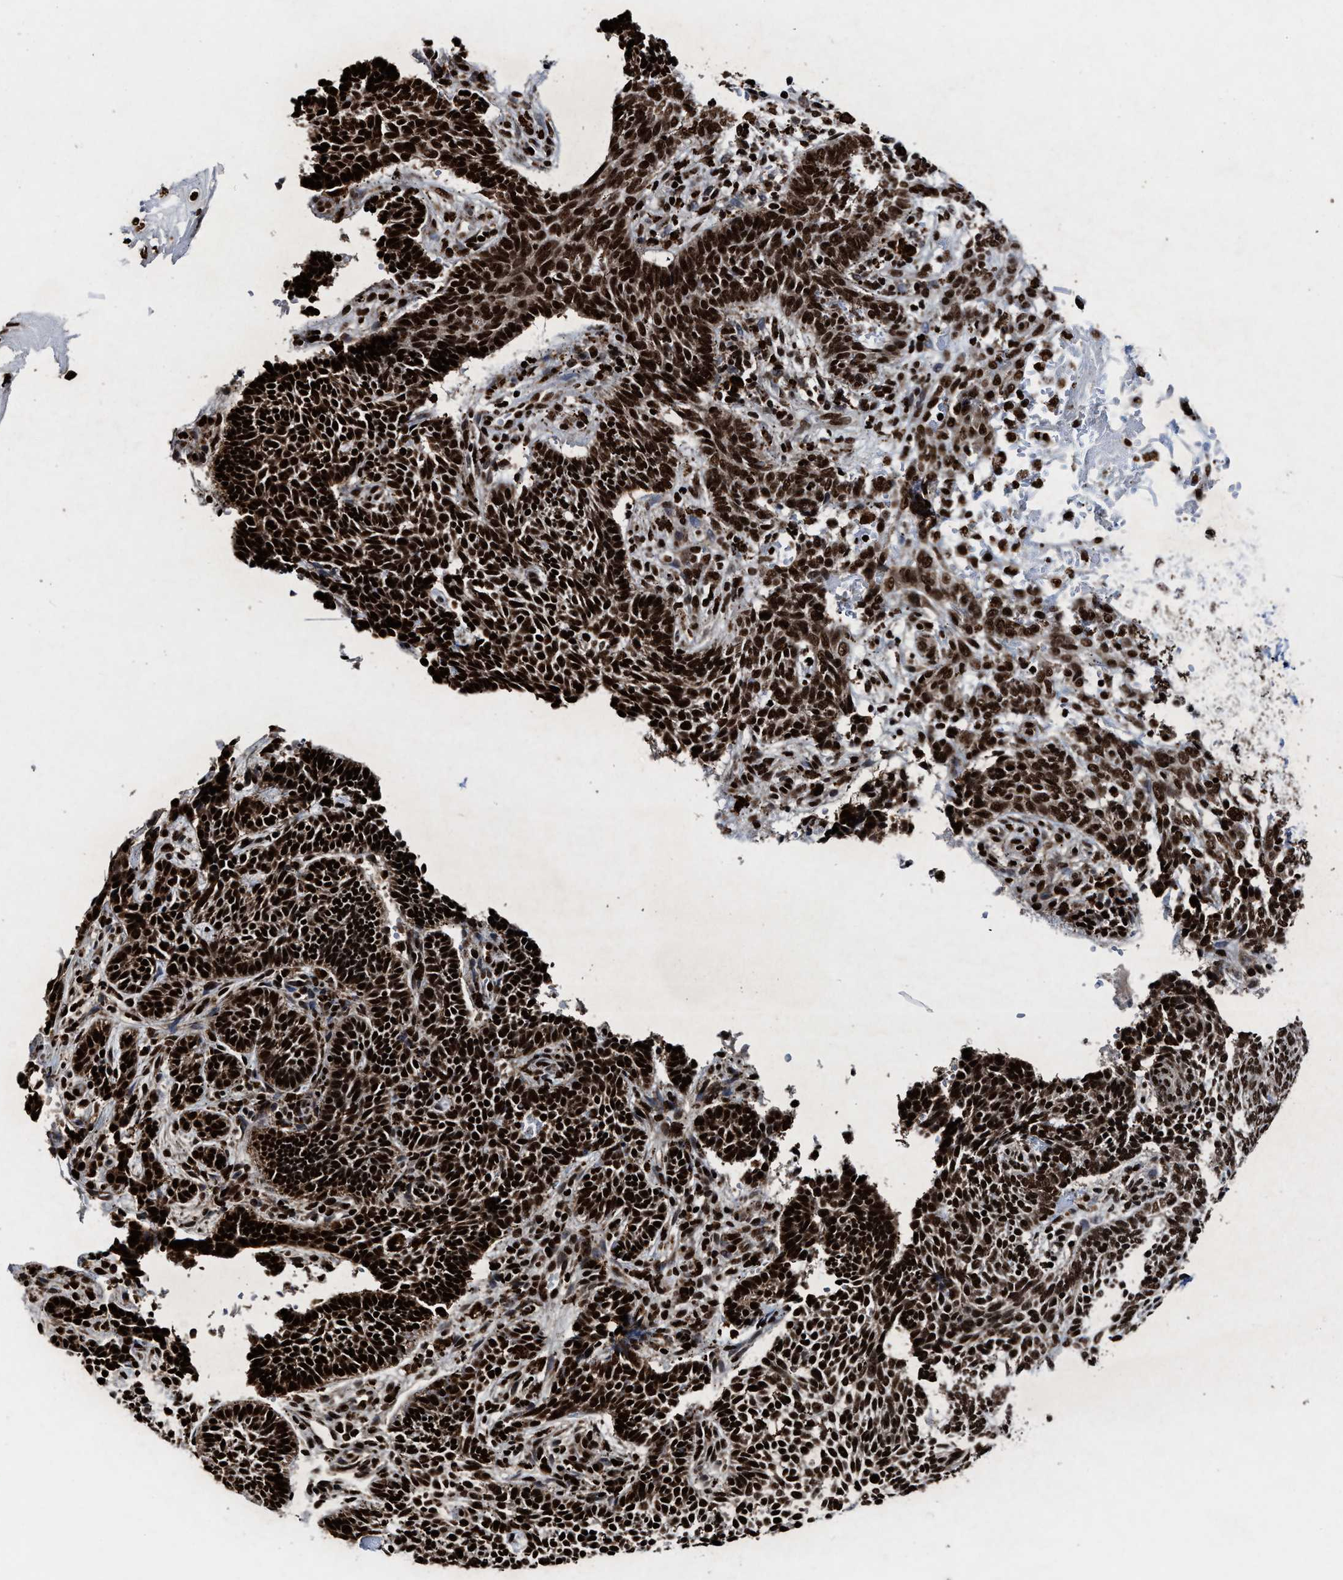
{"staining": {"intensity": "strong", "quantity": ">75%", "location": "nuclear"}, "tissue": "skin cancer", "cell_type": "Tumor cells", "image_type": "cancer", "snomed": [{"axis": "morphology", "description": "Normal tissue, NOS"}, {"axis": "morphology", "description": "Basal cell carcinoma"}, {"axis": "topography", "description": "Skin"}], "caption": "Immunohistochemistry staining of skin cancer (basal cell carcinoma), which demonstrates high levels of strong nuclear staining in about >75% of tumor cells indicating strong nuclear protein expression. The staining was performed using DAB (brown) for protein detection and nuclei were counterstained in hematoxylin (blue).", "gene": "ALYREF", "patient": {"sex": "male", "age": 87}}